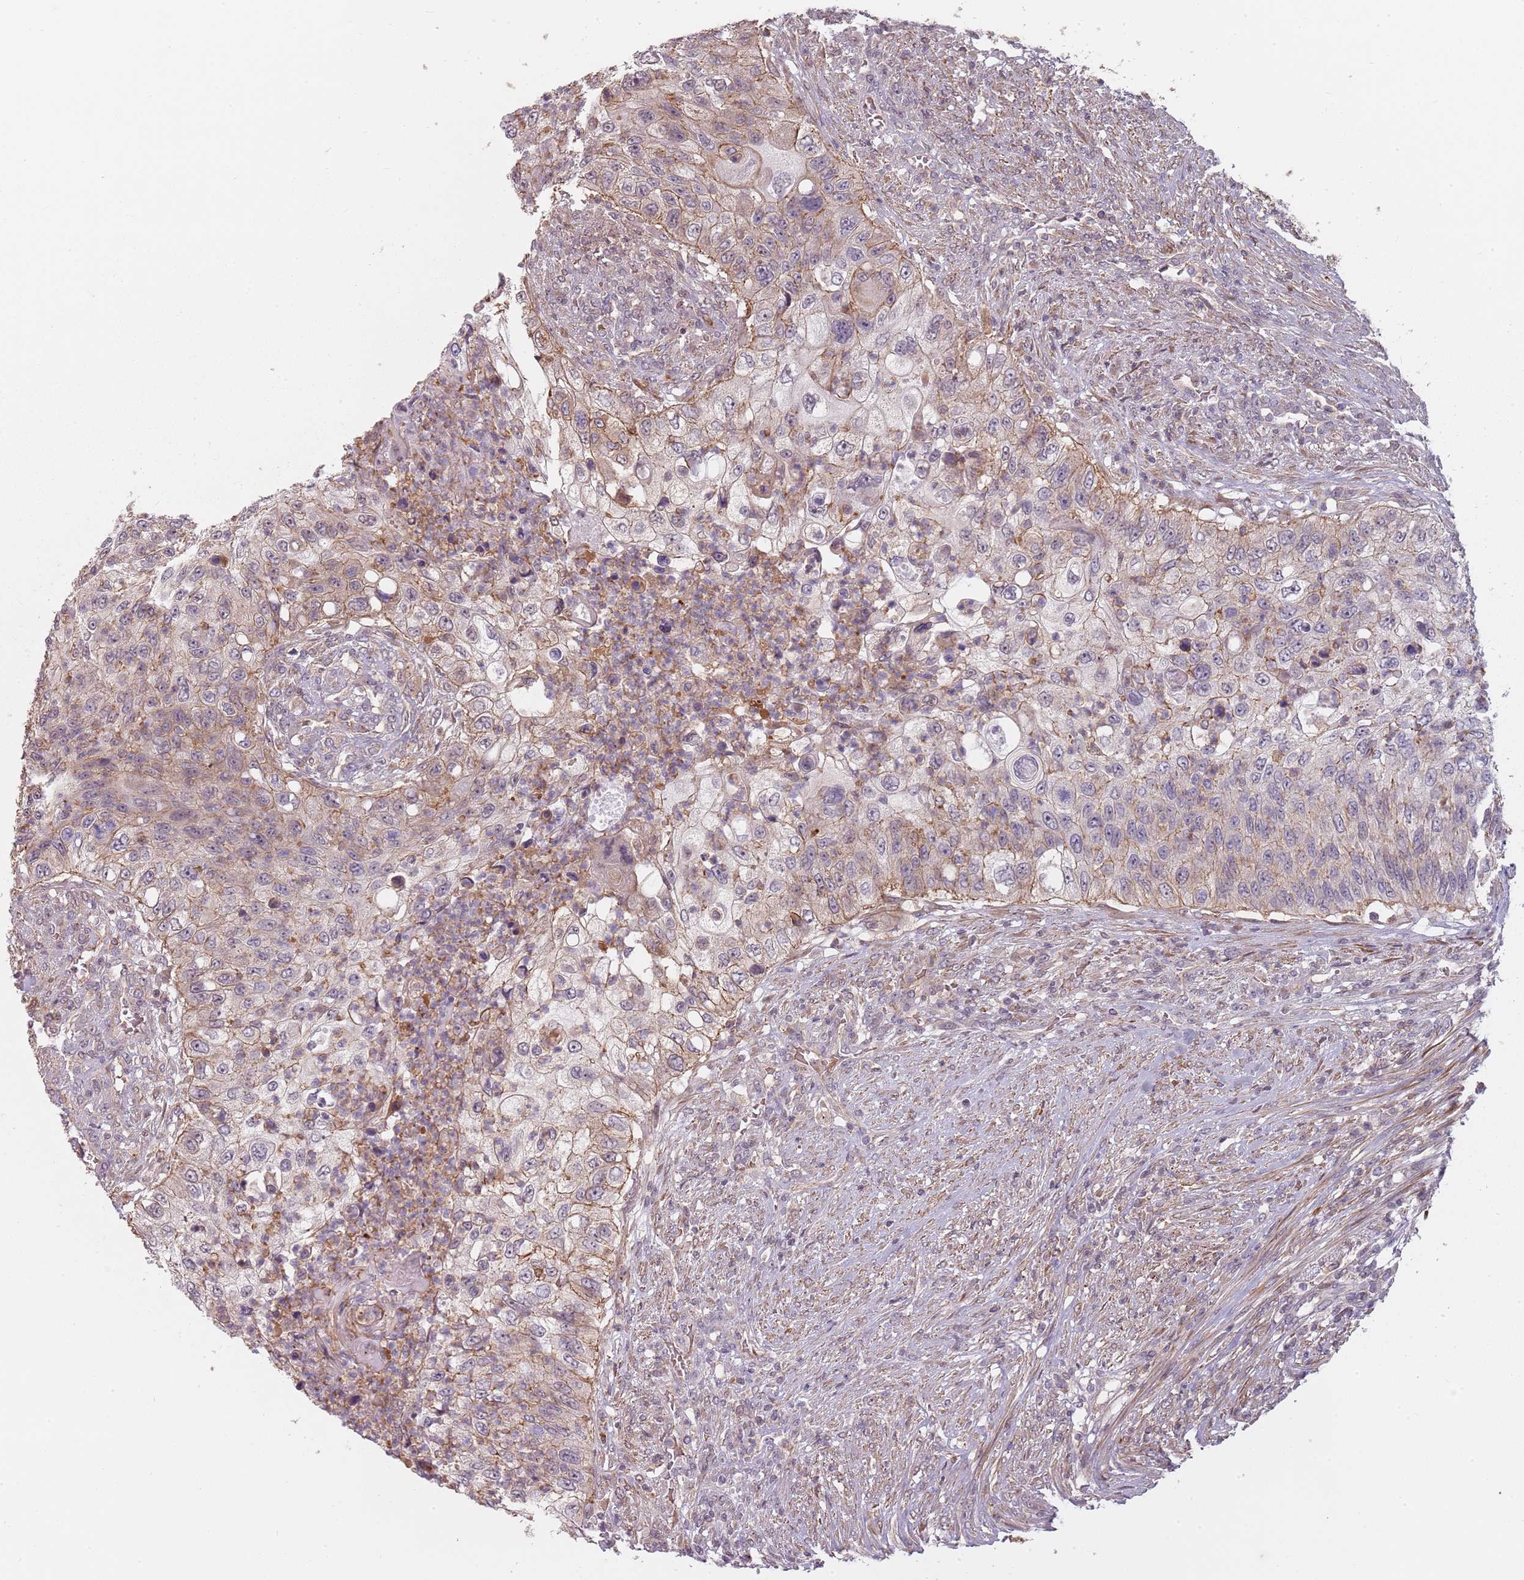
{"staining": {"intensity": "weak", "quantity": "25%-75%", "location": "cytoplasmic/membranous"}, "tissue": "urothelial cancer", "cell_type": "Tumor cells", "image_type": "cancer", "snomed": [{"axis": "morphology", "description": "Urothelial carcinoma, High grade"}, {"axis": "topography", "description": "Urinary bladder"}], "caption": "High-magnification brightfield microscopy of high-grade urothelial carcinoma stained with DAB (3,3'-diaminobenzidine) (brown) and counterstained with hematoxylin (blue). tumor cells exhibit weak cytoplasmic/membranous positivity is seen in approximately25%-75% of cells.", "gene": "PPP1R14C", "patient": {"sex": "female", "age": 60}}